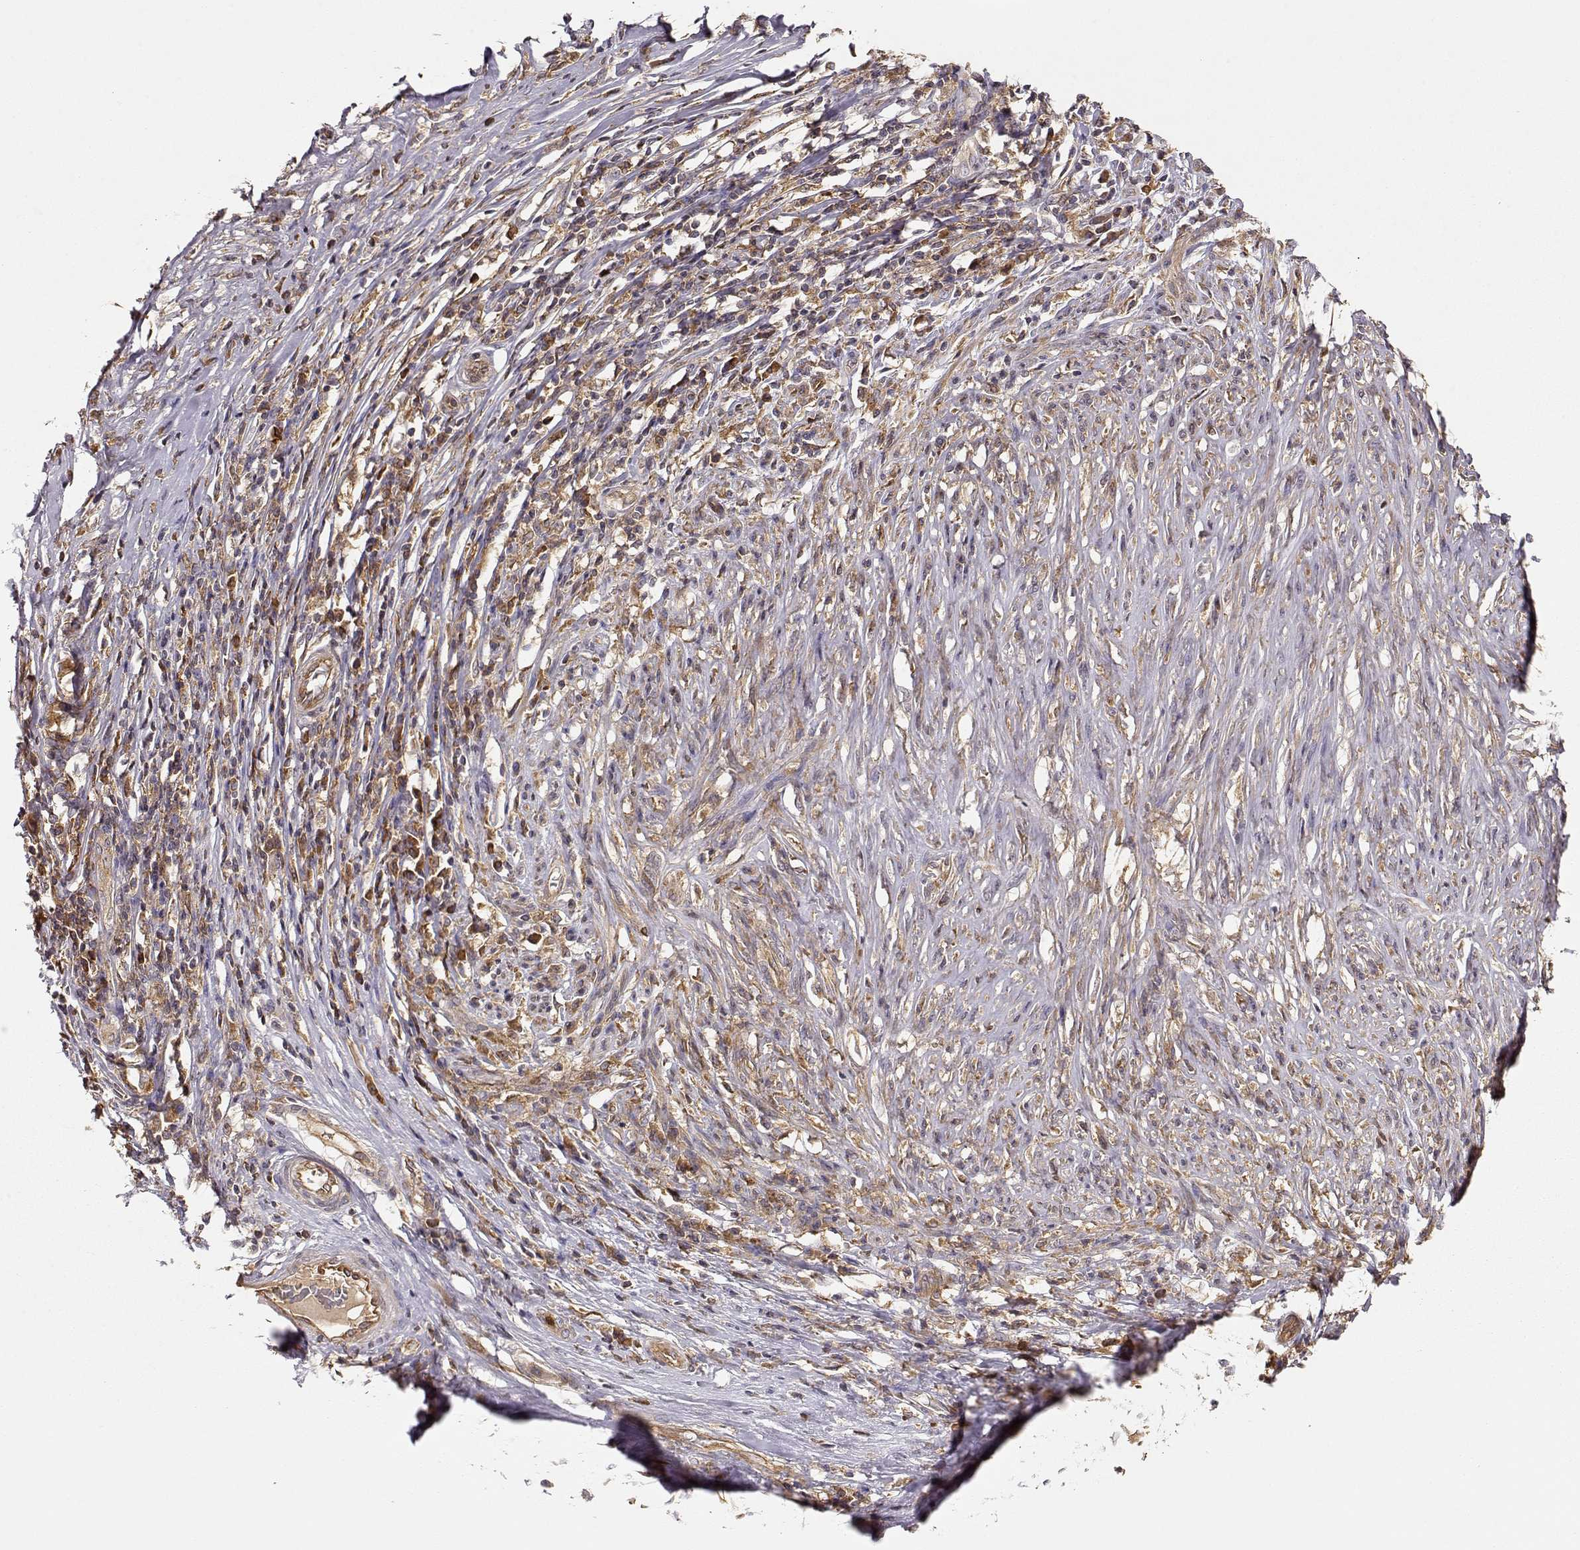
{"staining": {"intensity": "weak", "quantity": ">75%", "location": "cytoplasmic/membranous"}, "tissue": "melanoma", "cell_type": "Tumor cells", "image_type": "cancer", "snomed": [{"axis": "morphology", "description": "Malignant melanoma, NOS"}, {"axis": "topography", "description": "Skin"}], "caption": "Protein analysis of malignant melanoma tissue exhibits weak cytoplasmic/membranous staining in approximately >75% of tumor cells.", "gene": "ARHGEF2", "patient": {"sex": "female", "age": 91}}